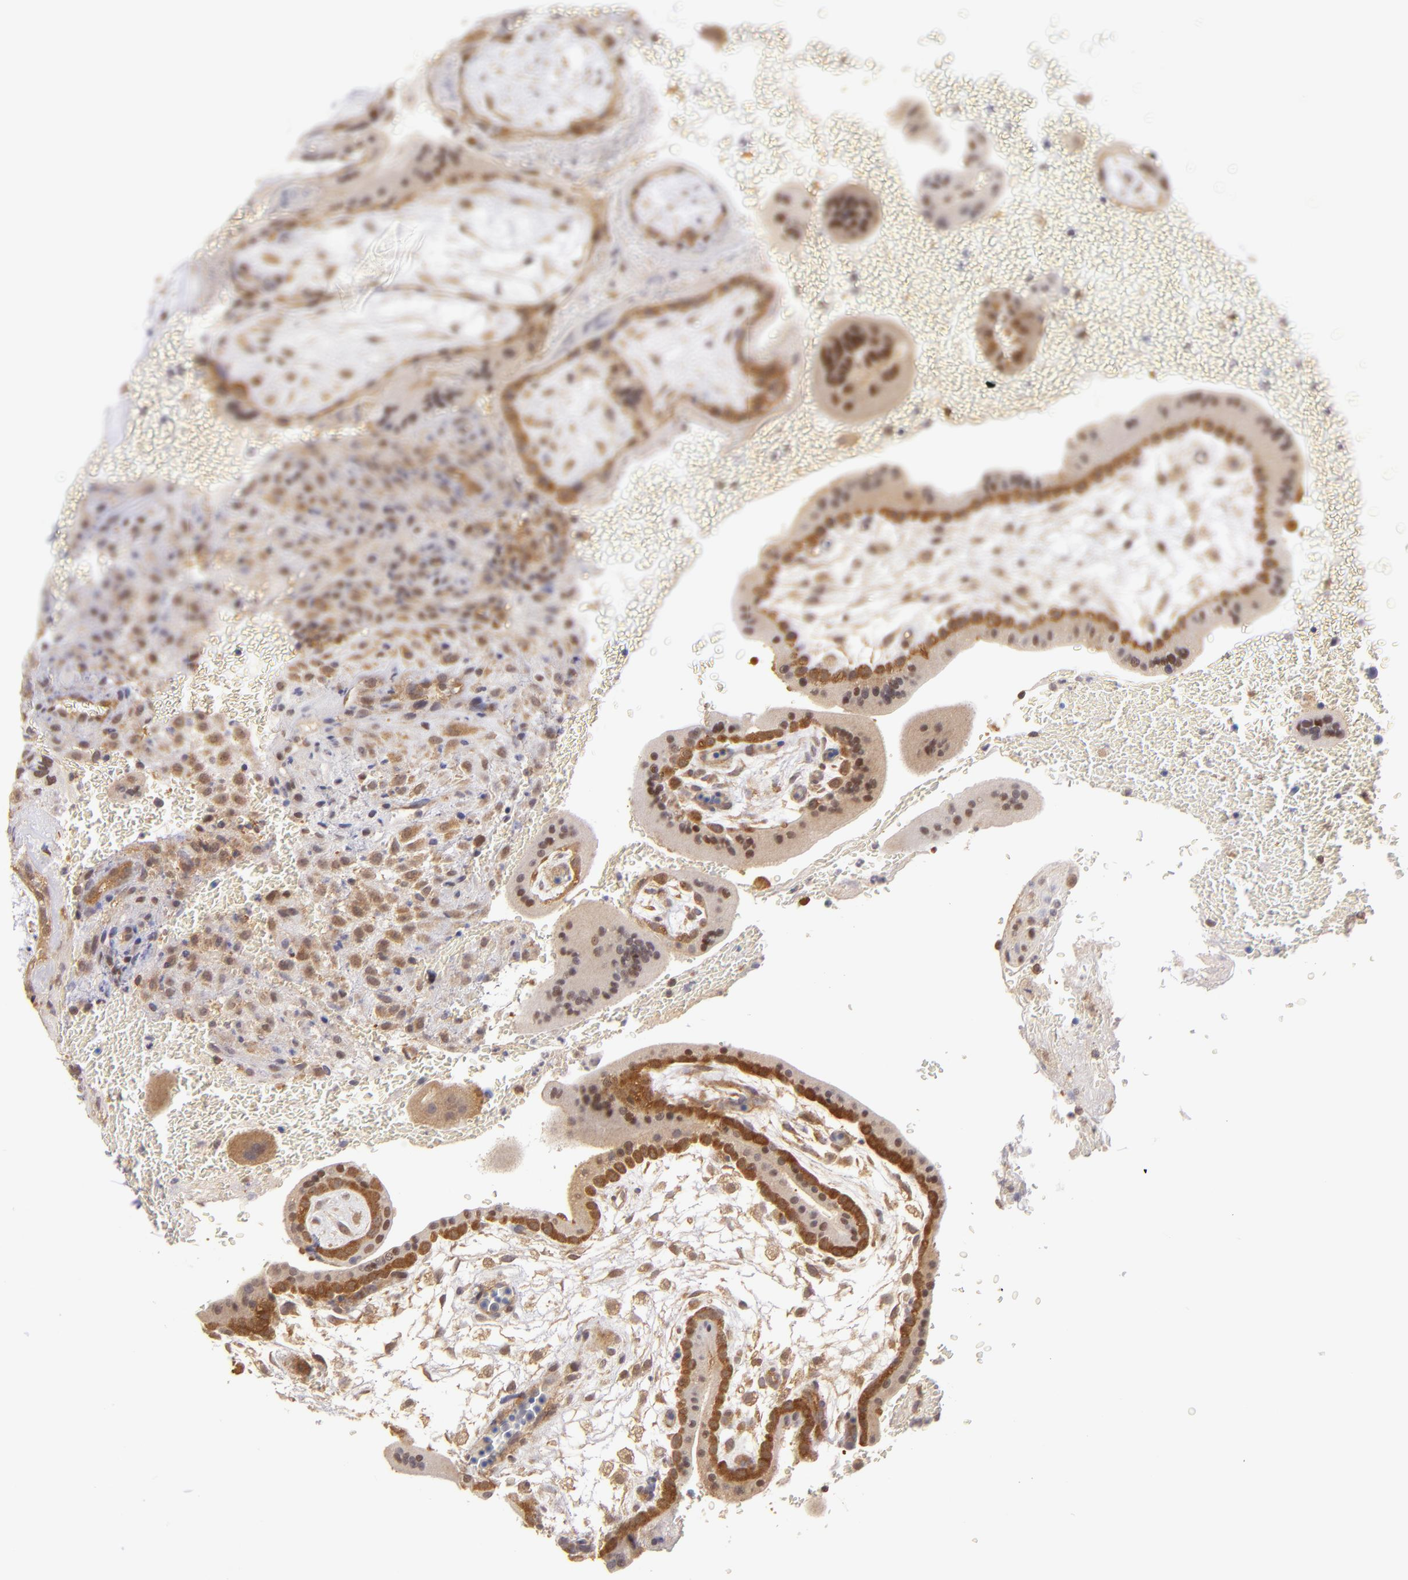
{"staining": {"intensity": "moderate", "quantity": "25%-75%", "location": "cytoplasmic/membranous"}, "tissue": "placenta", "cell_type": "Decidual cells", "image_type": "normal", "snomed": [{"axis": "morphology", "description": "Normal tissue, NOS"}, {"axis": "topography", "description": "Placenta"}], "caption": "Placenta stained with DAB (3,3'-diaminobenzidine) IHC shows medium levels of moderate cytoplasmic/membranous expression in about 25%-75% of decidual cells.", "gene": "PTPN13", "patient": {"sex": "female", "age": 35}}